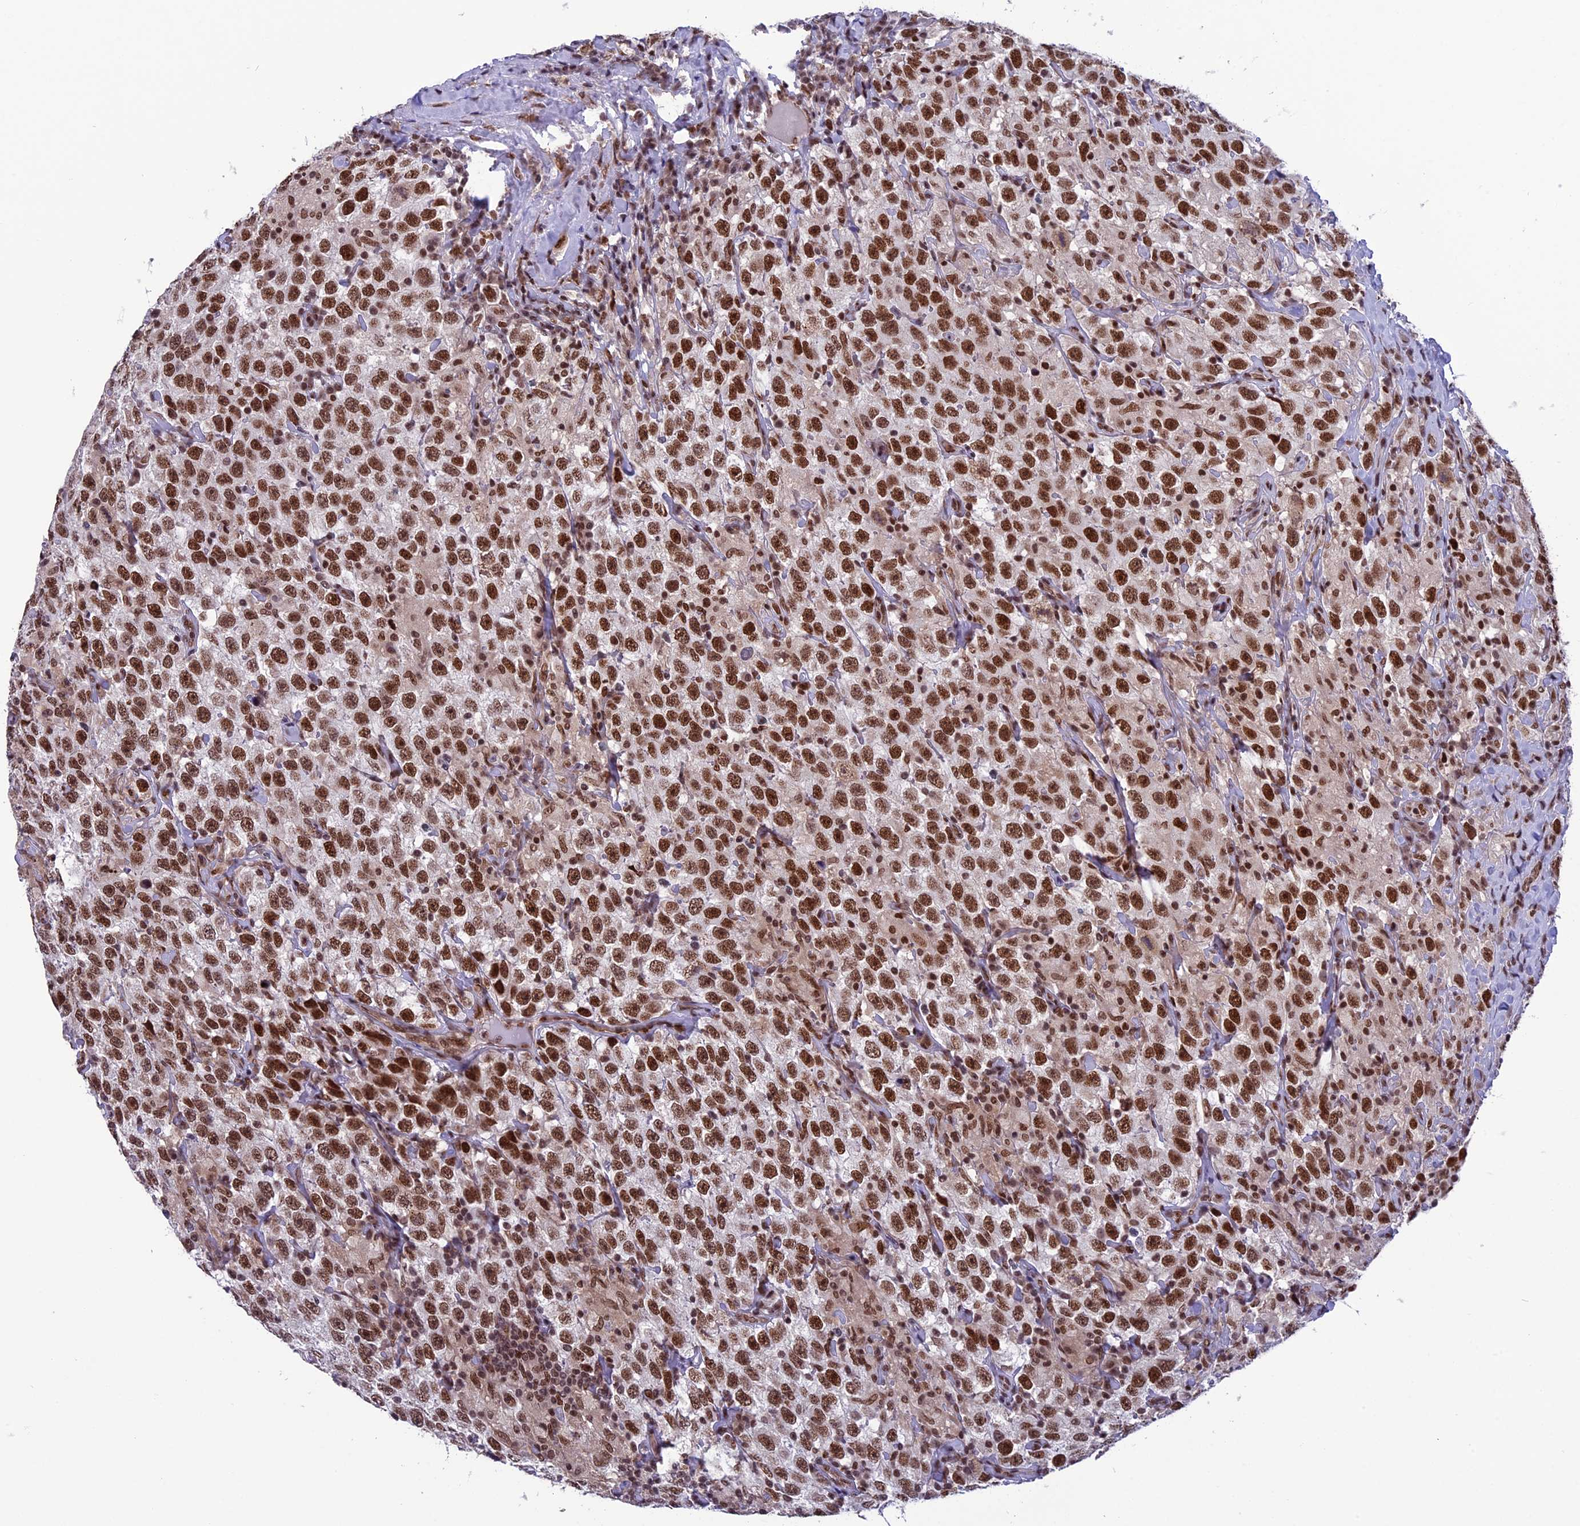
{"staining": {"intensity": "strong", "quantity": ">75%", "location": "nuclear"}, "tissue": "testis cancer", "cell_type": "Tumor cells", "image_type": "cancer", "snomed": [{"axis": "morphology", "description": "Seminoma, NOS"}, {"axis": "topography", "description": "Testis"}], "caption": "Strong nuclear protein staining is appreciated in approximately >75% of tumor cells in testis cancer (seminoma).", "gene": "MPHOSPH8", "patient": {"sex": "male", "age": 41}}